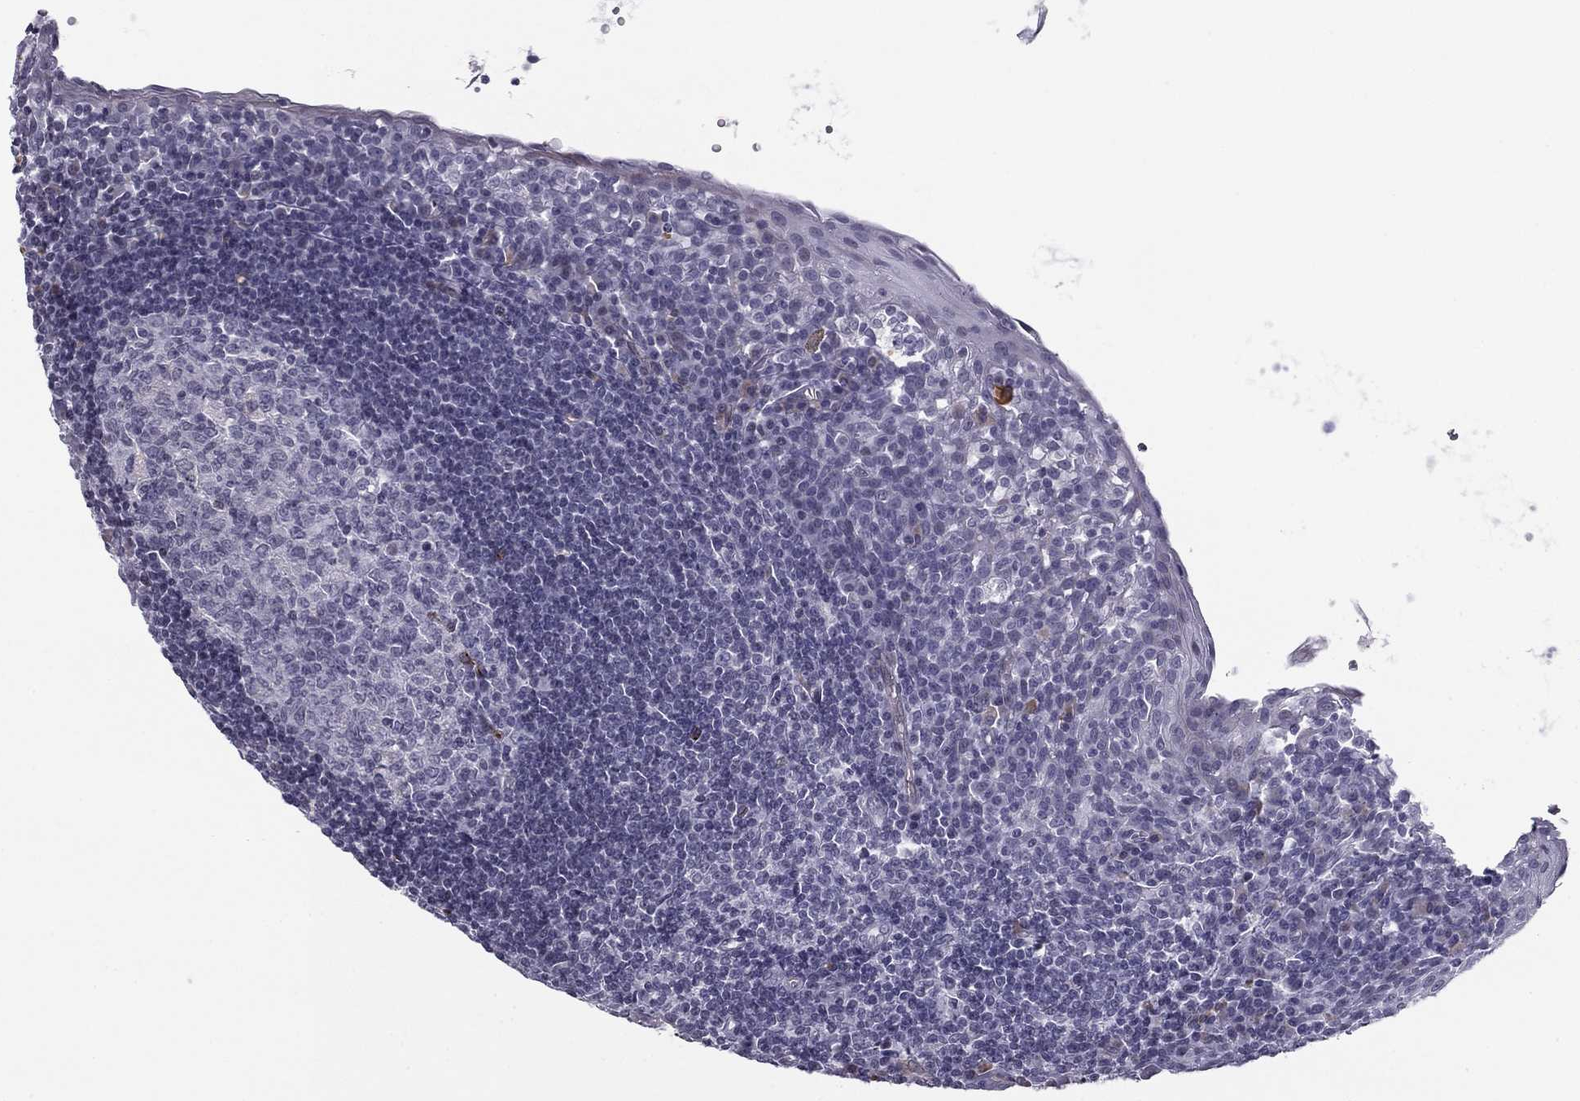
{"staining": {"intensity": "negative", "quantity": "none", "location": "none"}, "tissue": "tonsil", "cell_type": "Germinal center cells", "image_type": "normal", "snomed": [{"axis": "morphology", "description": "Normal tissue, NOS"}, {"axis": "topography", "description": "Tonsil"}], "caption": "DAB immunohistochemical staining of benign human tonsil exhibits no significant expression in germinal center cells. The staining is performed using DAB brown chromogen with nuclei counter-stained in using hematoxylin.", "gene": "ANKS4B", "patient": {"sex": "female", "age": 13}}